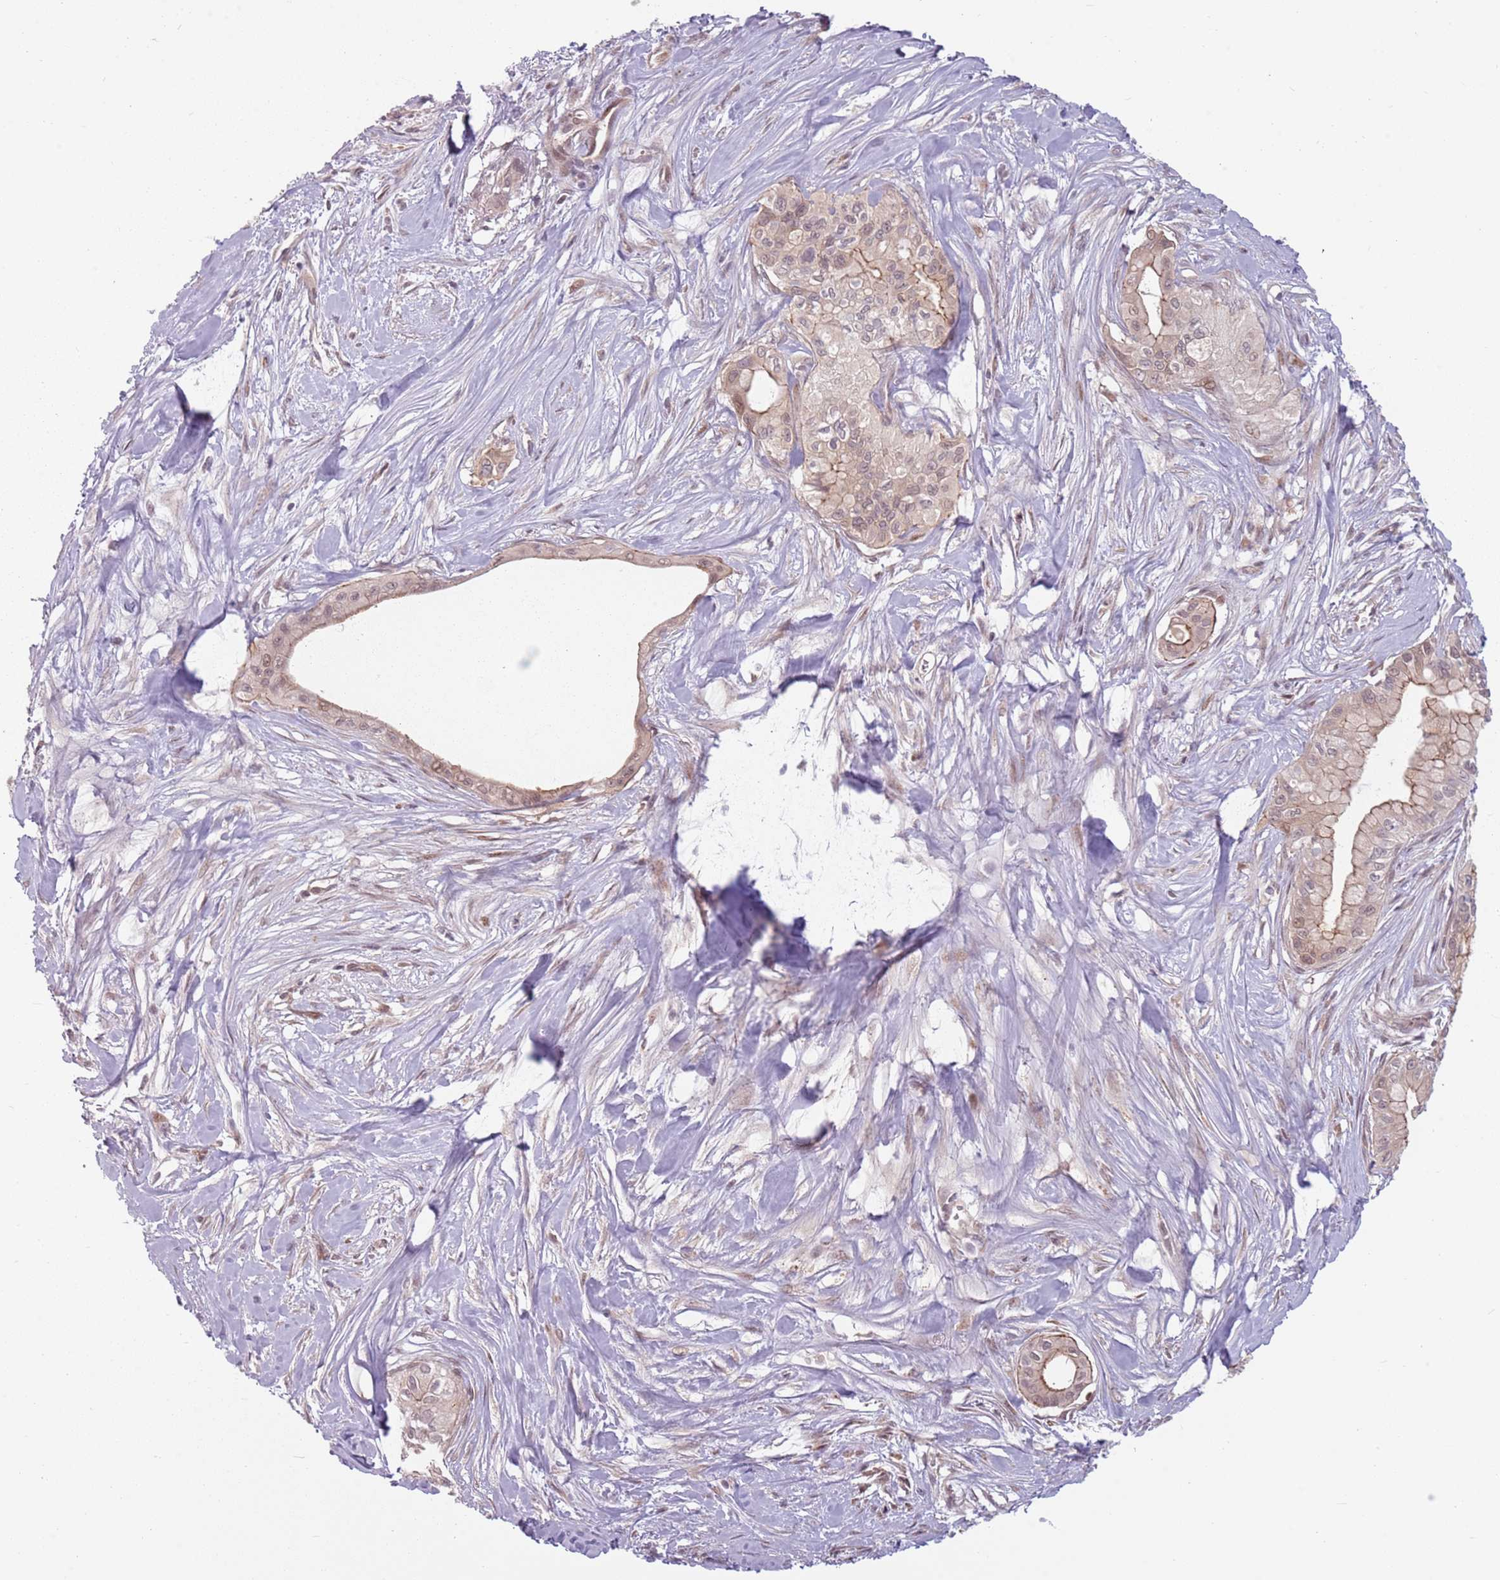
{"staining": {"intensity": "weak", "quantity": "25%-75%", "location": "cytoplasmic/membranous"}, "tissue": "pancreatic cancer", "cell_type": "Tumor cells", "image_type": "cancer", "snomed": [{"axis": "morphology", "description": "Adenocarcinoma, NOS"}, {"axis": "topography", "description": "Pancreas"}], "caption": "Pancreatic cancer stained with a protein marker shows weak staining in tumor cells.", "gene": "ADGRG1", "patient": {"sex": "male", "age": 78}}